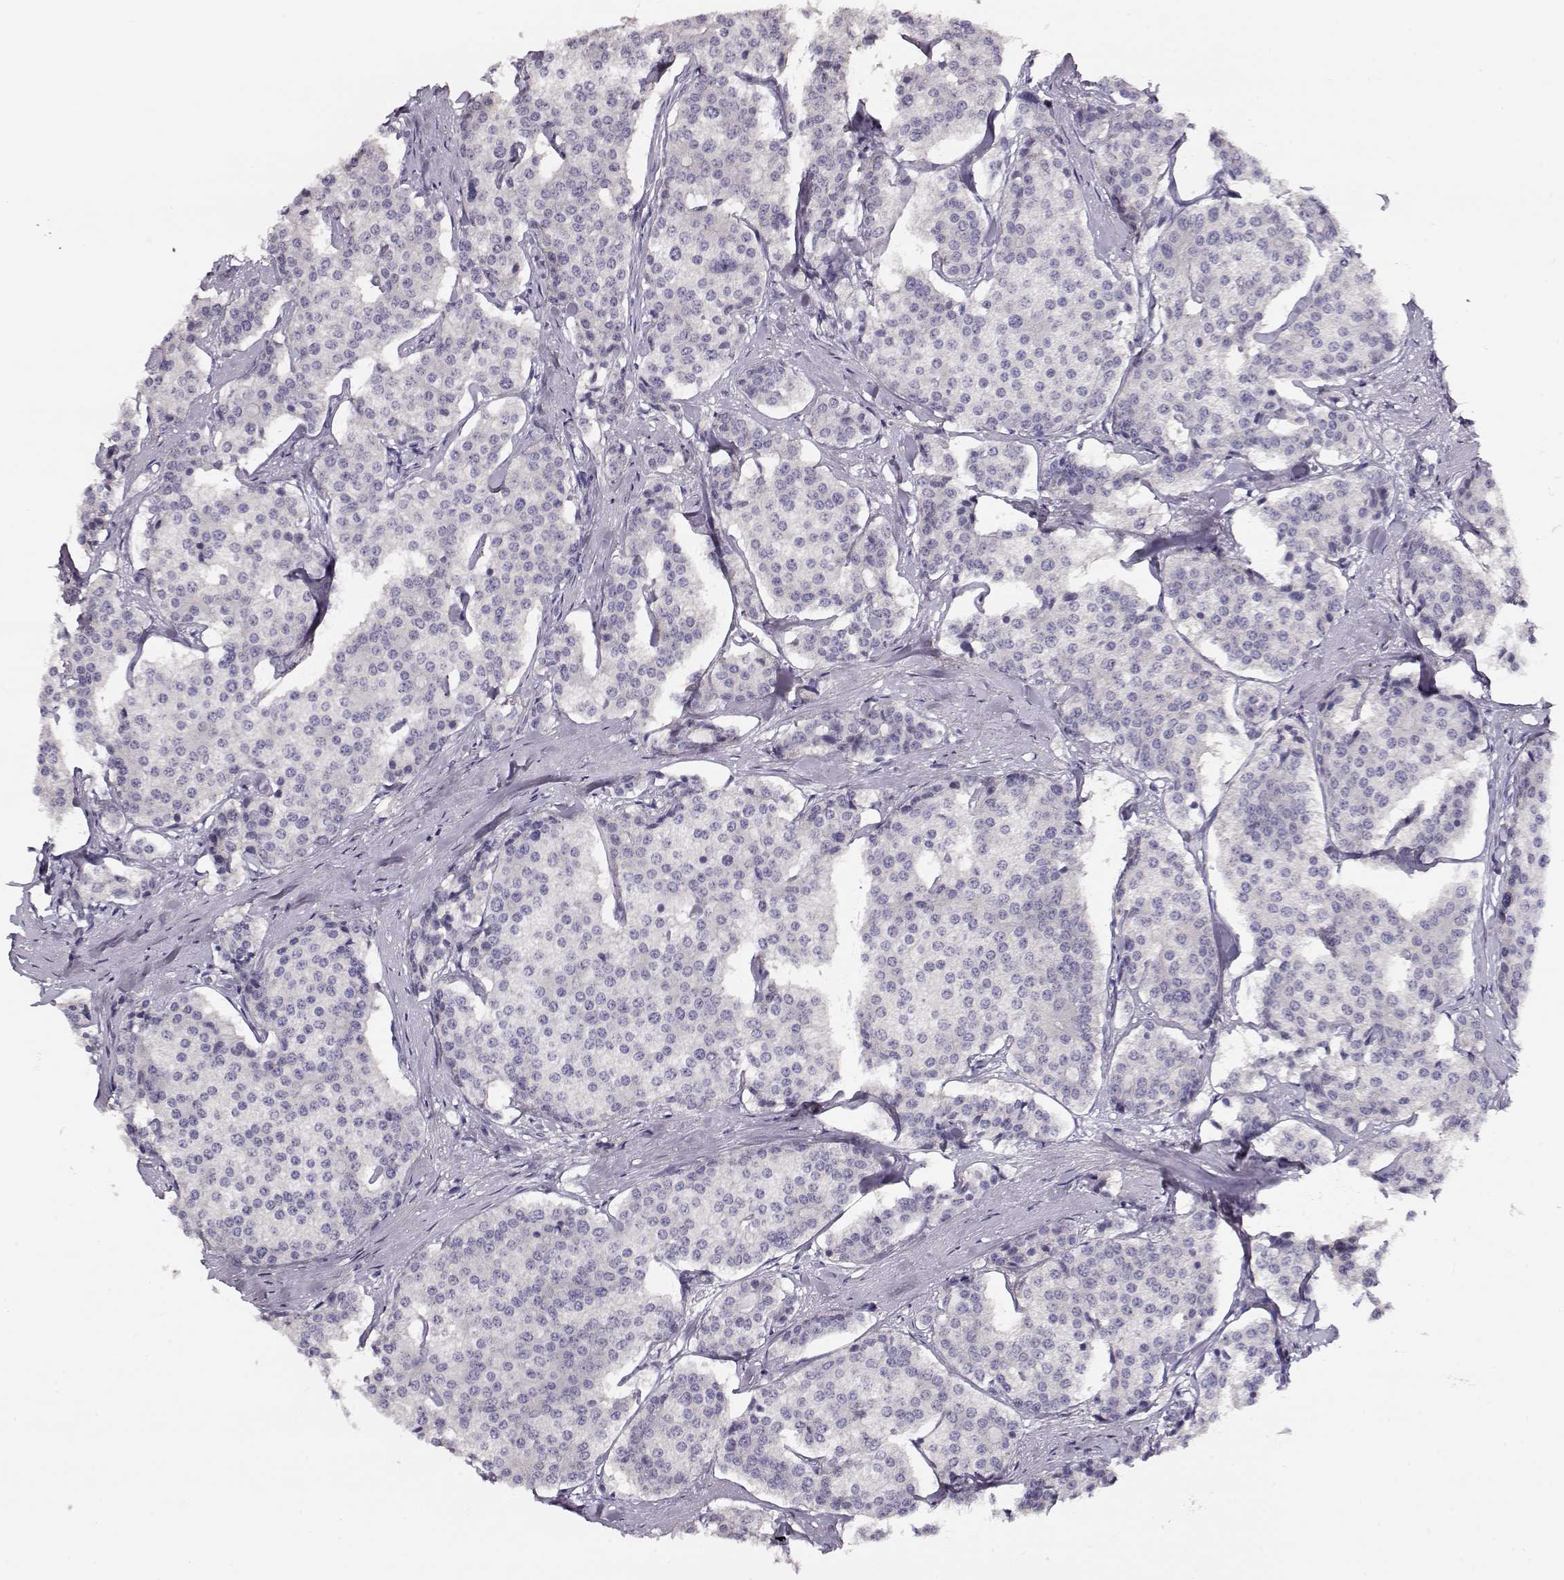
{"staining": {"intensity": "negative", "quantity": "none", "location": "none"}, "tissue": "carcinoid", "cell_type": "Tumor cells", "image_type": "cancer", "snomed": [{"axis": "morphology", "description": "Carcinoid, malignant, NOS"}, {"axis": "topography", "description": "Small intestine"}], "caption": "A micrograph of human carcinoid is negative for staining in tumor cells.", "gene": "NDRG4", "patient": {"sex": "female", "age": 65}}